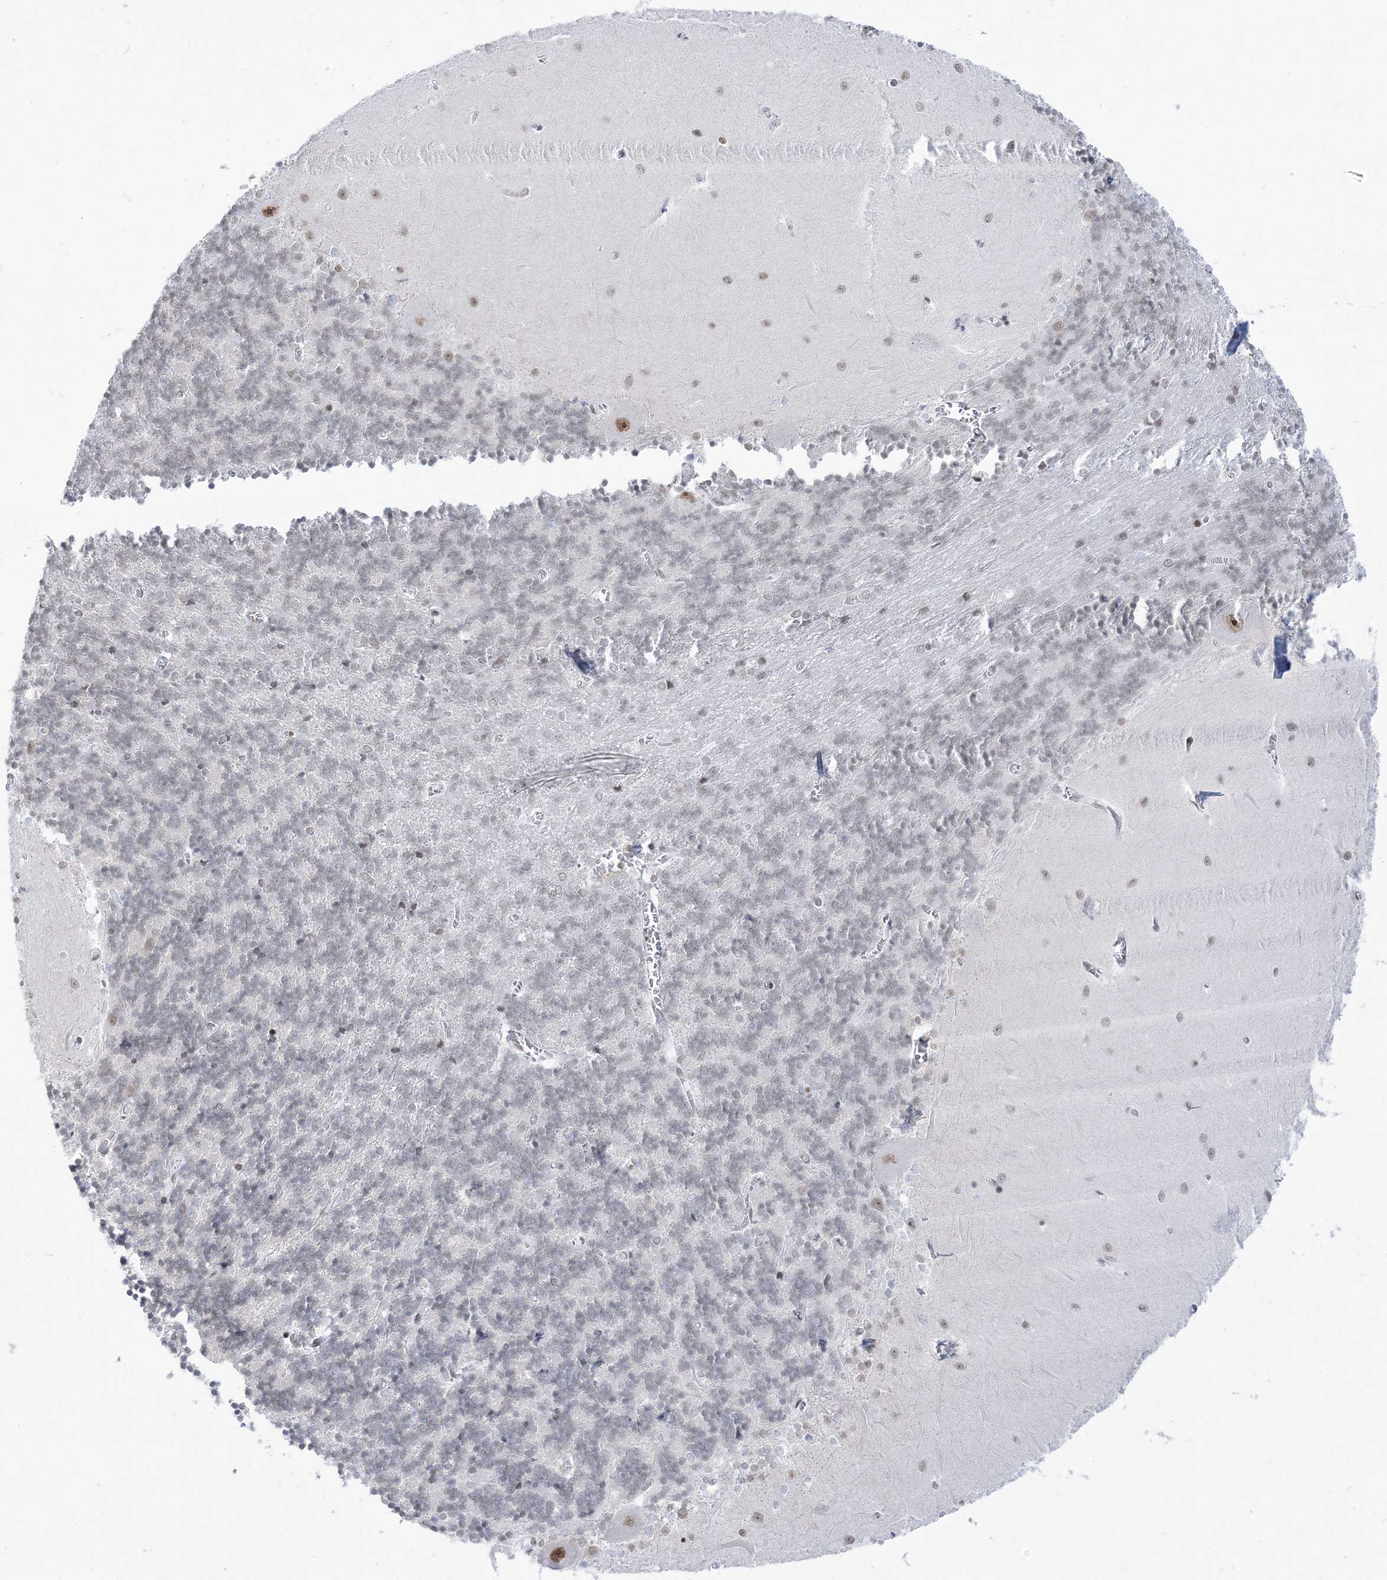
{"staining": {"intensity": "negative", "quantity": "none", "location": "none"}, "tissue": "cerebellum", "cell_type": "Cells in granular layer", "image_type": "normal", "snomed": [{"axis": "morphology", "description": "Normal tissue, NOS"}, {"axis": "topography", "description": "Cerebellum"}], "caption": "Cerebellum stained for a protein using immunohistochemistry exhibits no staining cells in granular layer.", "gene": "DDX21", "patient": {"sex": "male", "age": 37}}